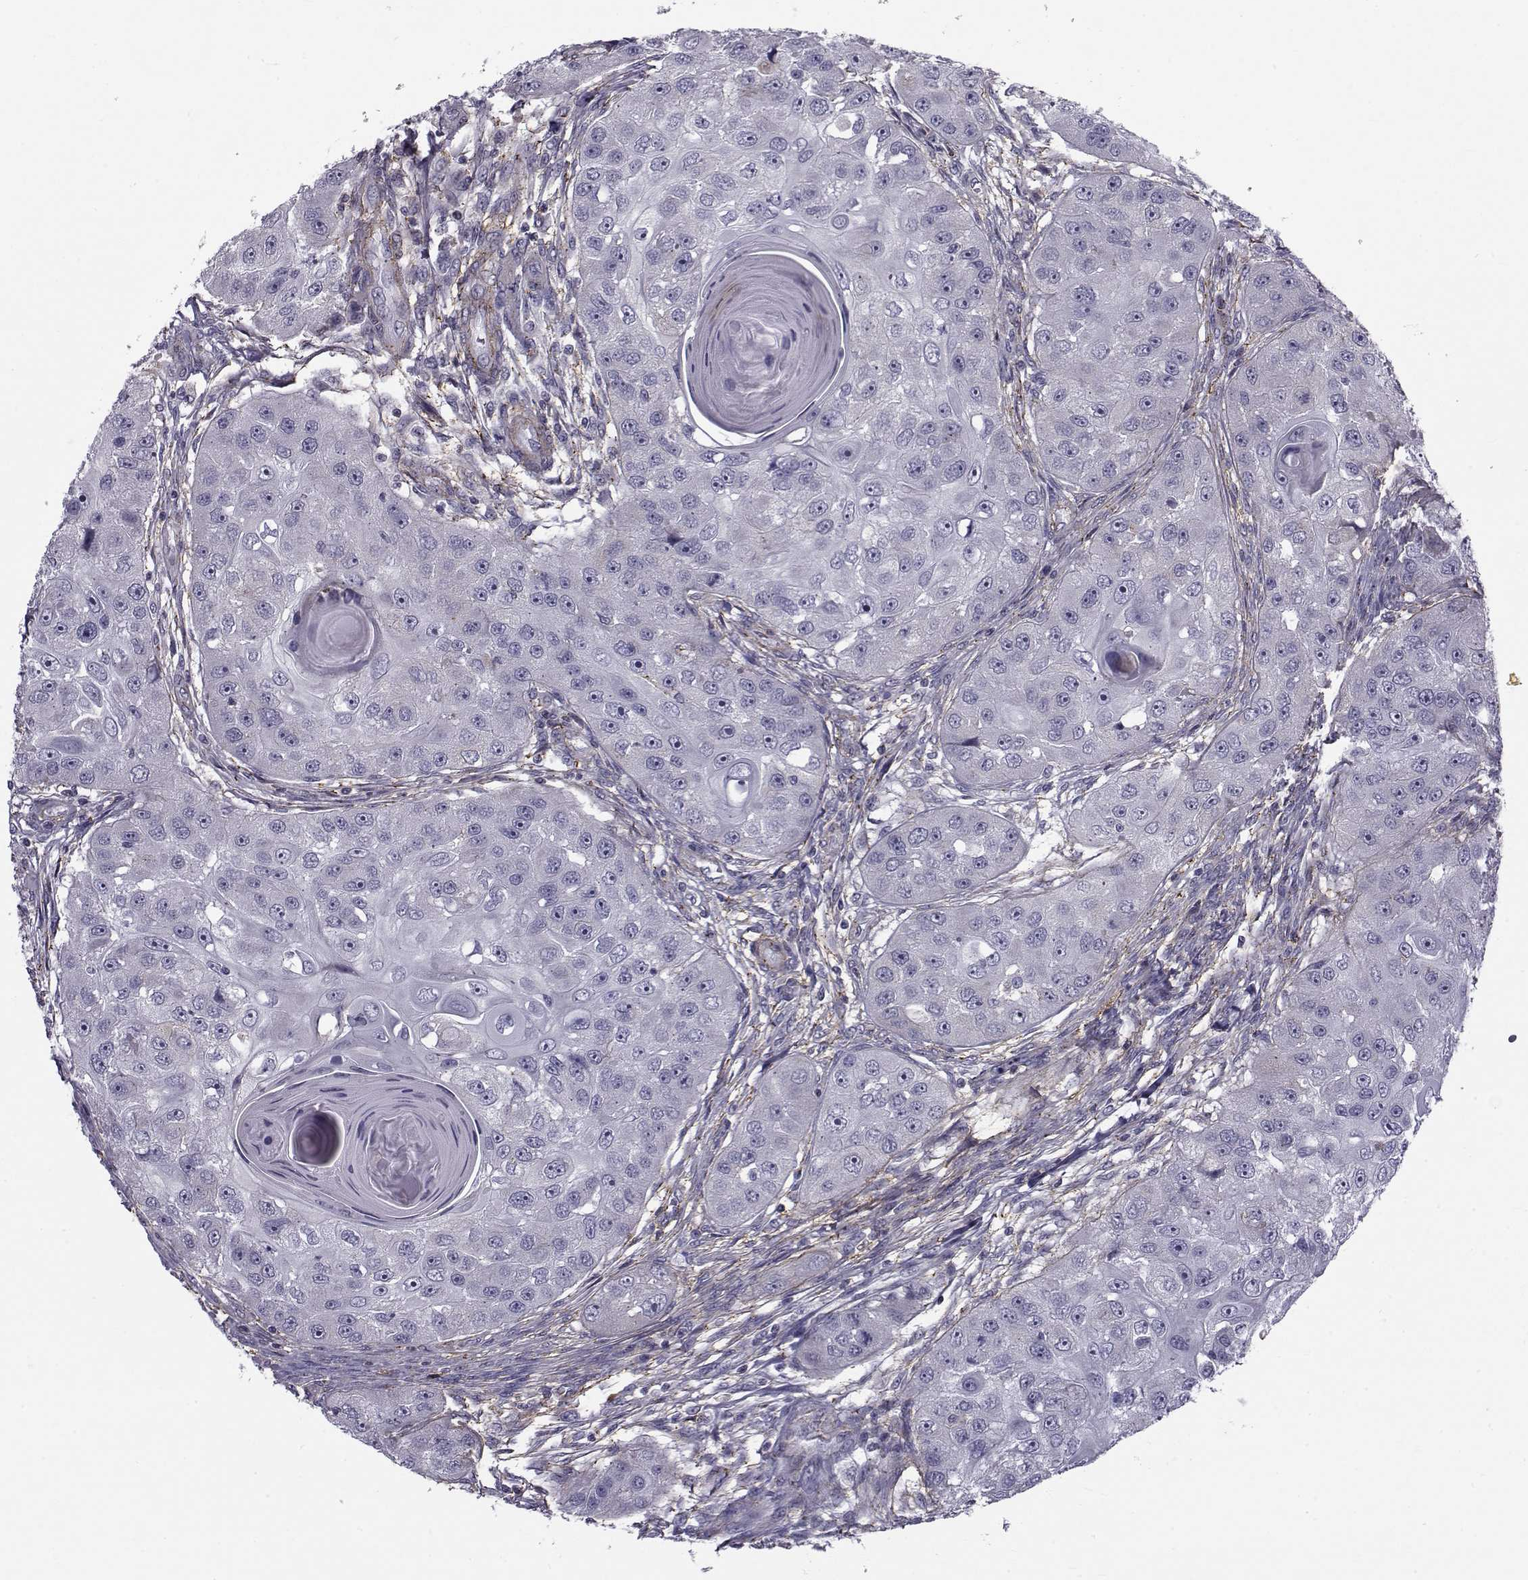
{"staining": {"intensity": "negative", "quantity": "none", "location": "none"}, "tissue": "head and neck cancer", "cell_type": "Tumor cells", "image_type": "cancer", "snomed": [{"axis": "morphology", "description": "Squamous cell carcinoma, NOS"}, {"axis": "topography", "description": "Head-Neck"}], "caption": "Immunohistochemistry of human head and neck cancer shows no expression in tumor cells.", "gene": "LRRC27", "patient": {"sex": "male", "age": 51}}